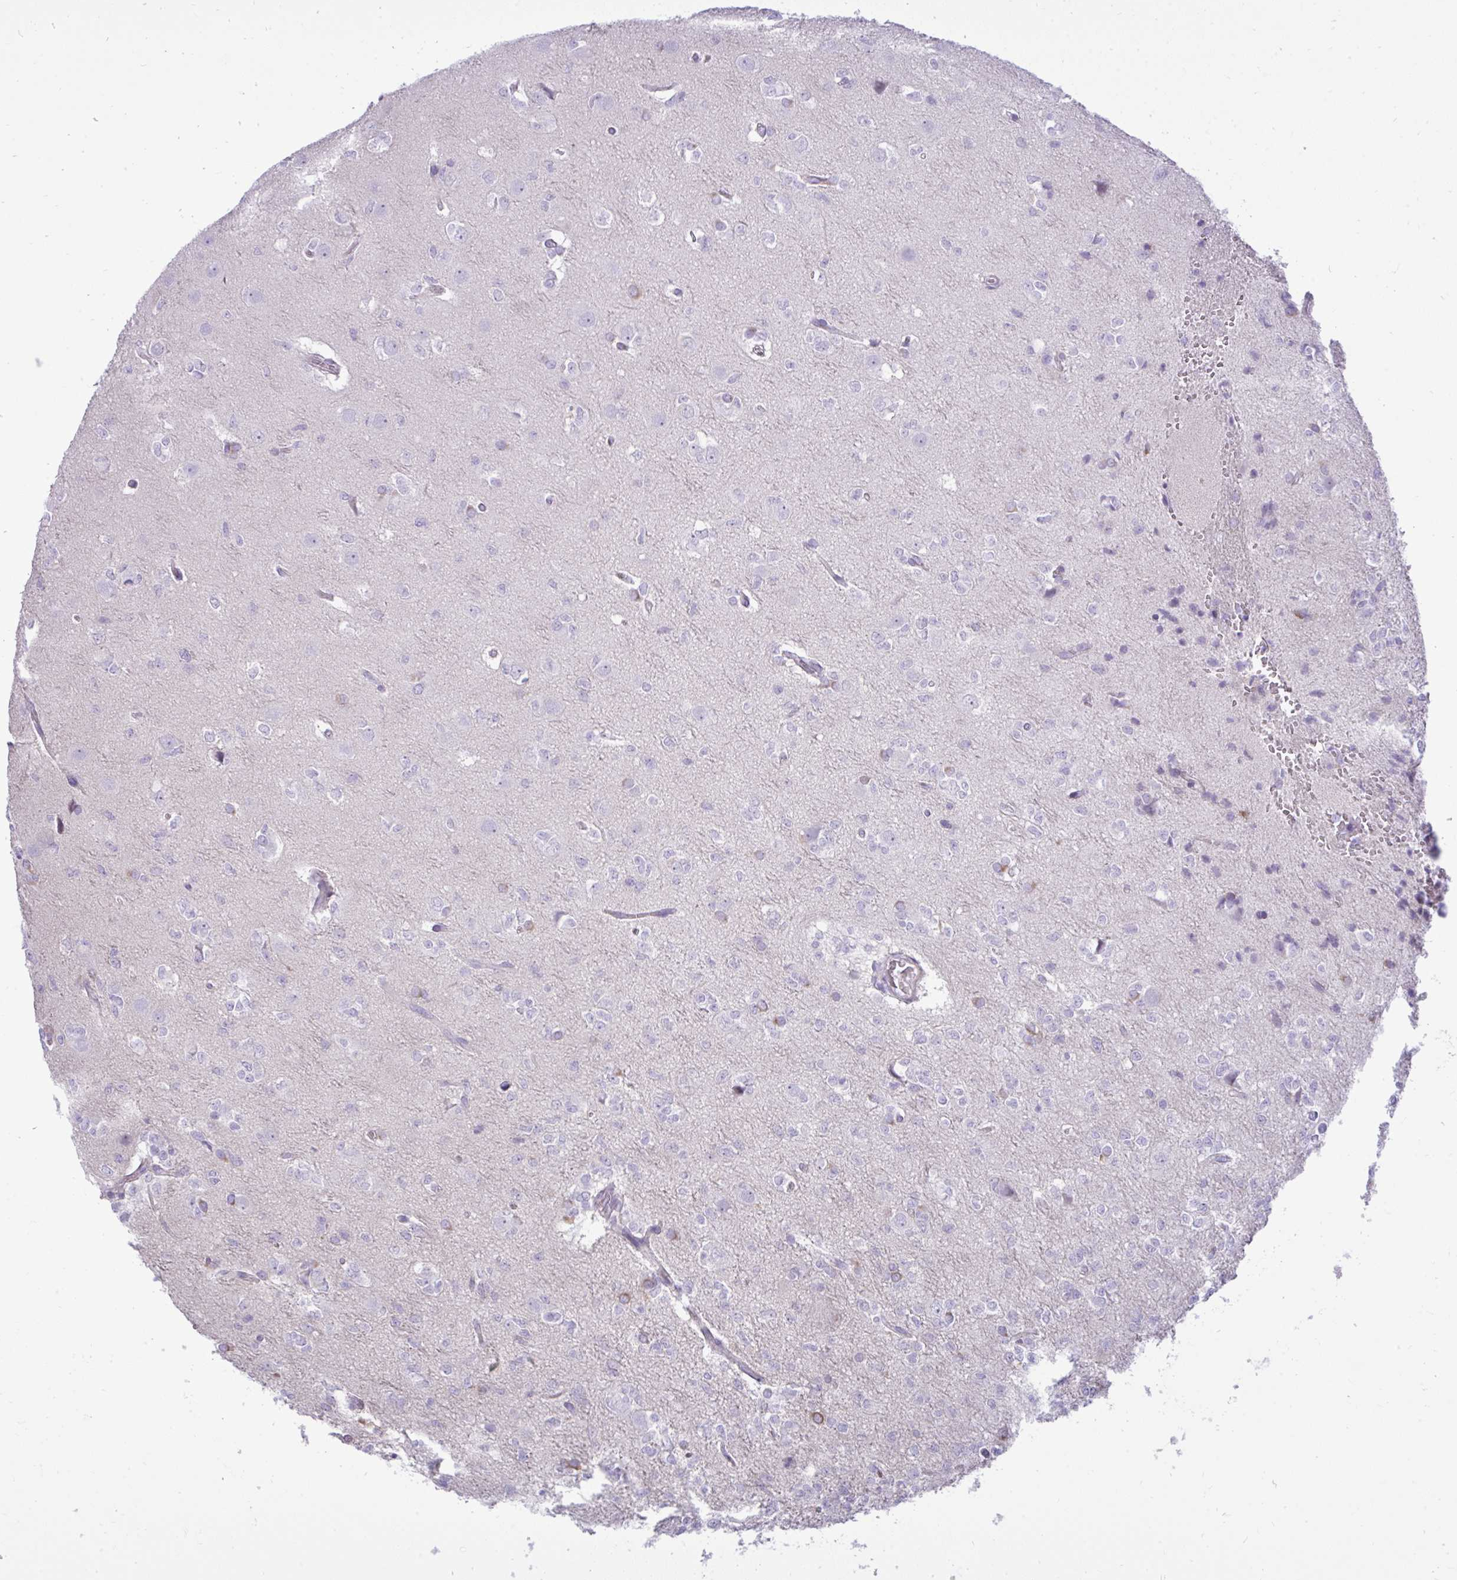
{"staining": {"intensity": "negative", "quantity": "none", "location": "none"}, "tissue": "glioma", "cell_type": "Tumor cells", "image_type": "cancer", "snomed": [{"axis": "morphology", "description": "Glioma, malignant, Low grade"}, {"axis": "topography", "description": "Brain"}], "caption": "The immunohistochemistry micrograph has no significant expression in tumor cells of glioma tissue.", "gene": "SPAG1", "patient": {"sex": "female", "age": 33}}